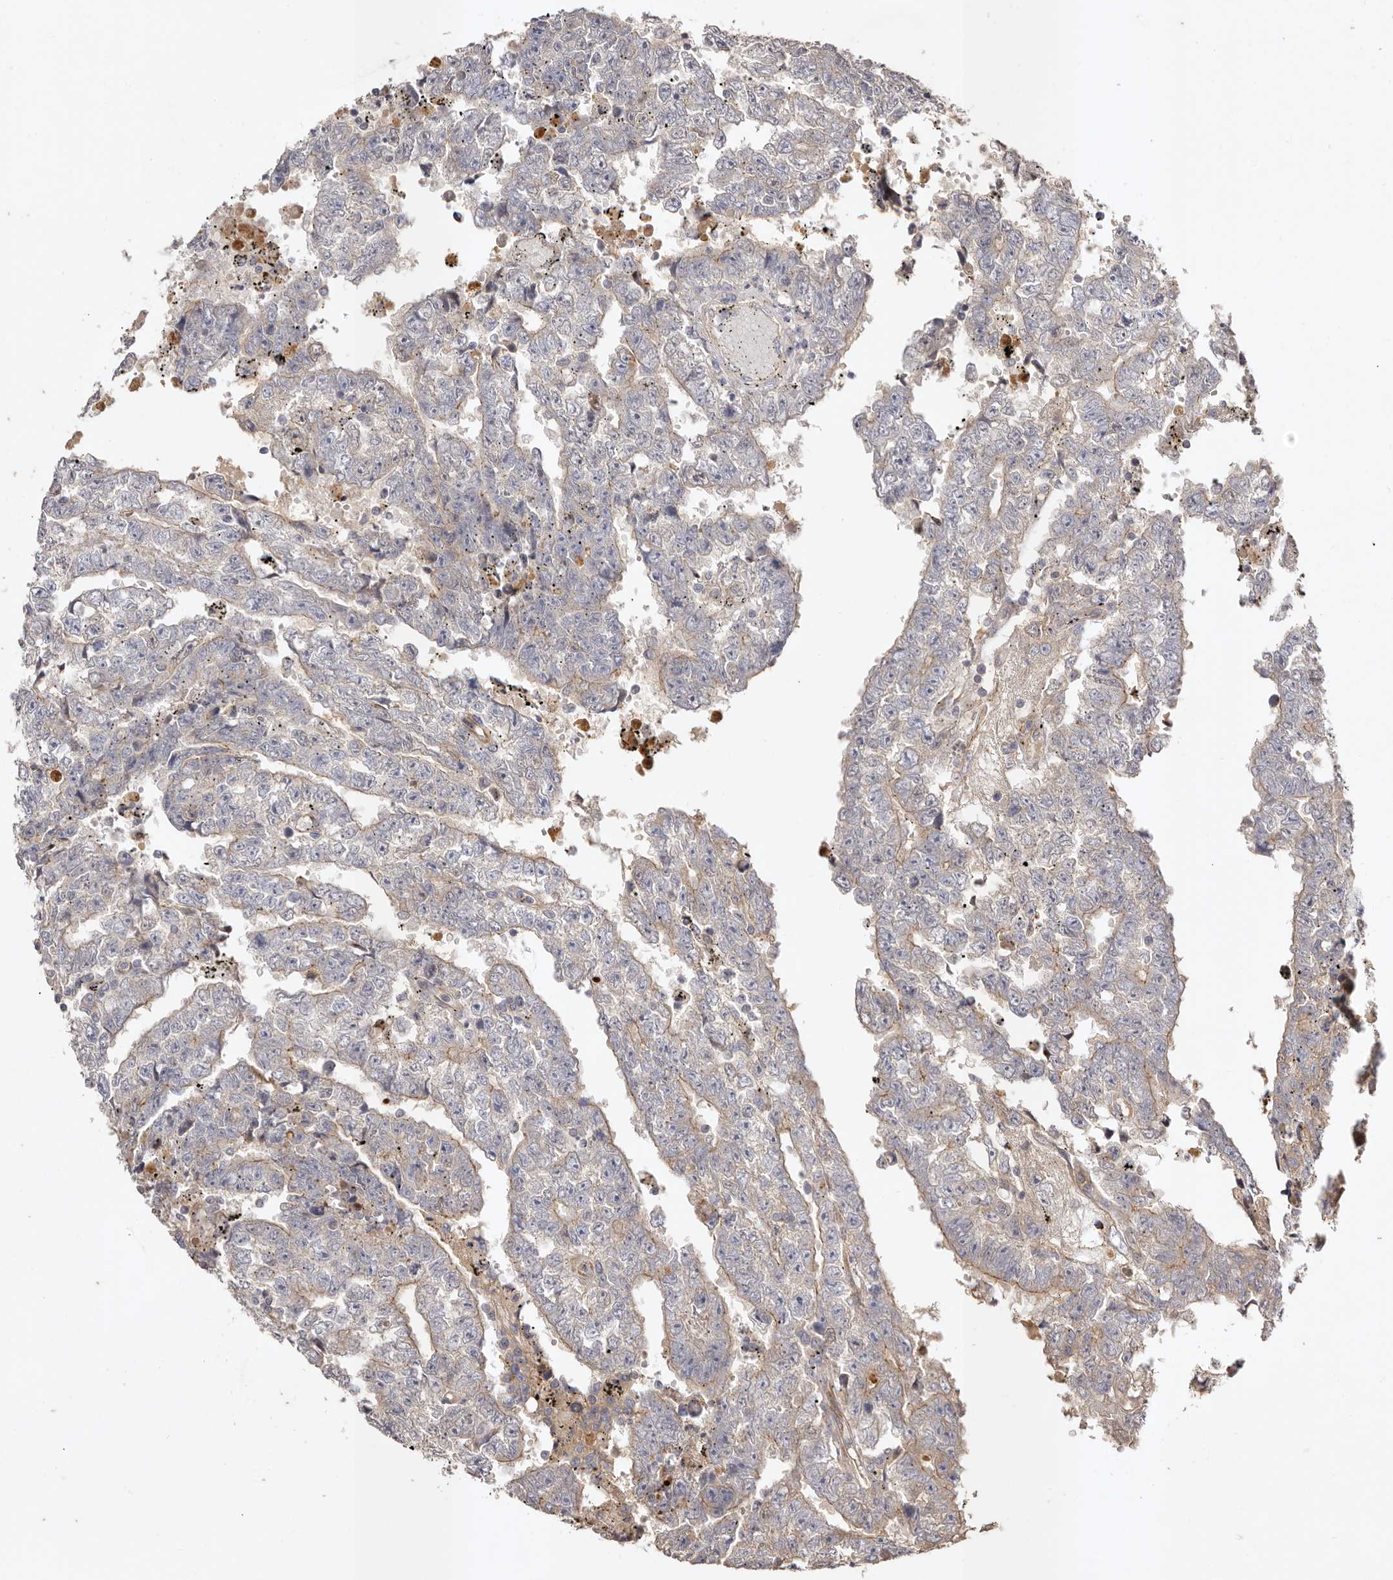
{"staining": {"intensity": "negative", "quantity": "none", "location": "none"}, "tissue": "testis cancer", "cell_type": "Tumor cells", "image_type": "cancer", "snomed": [{"axis": "morphology", "description": "Carcinoma, Embryonal, NOS"}, {"axis": "topography", "description": "Testis"}], "caption": "DAB immunohistochemical staining of testis embryonal carcinoma demonstrates no significant positivity in tumor cells. Brightfield microscopy of immunohistochemistry (IHC) stained with DAB (3,3'-diaminobenzidine) (brown) and hematoxylin (blue), captured at high magnification.", "gene": "ADAMTS9", "patient": {"sex": "male", "age": 25}}